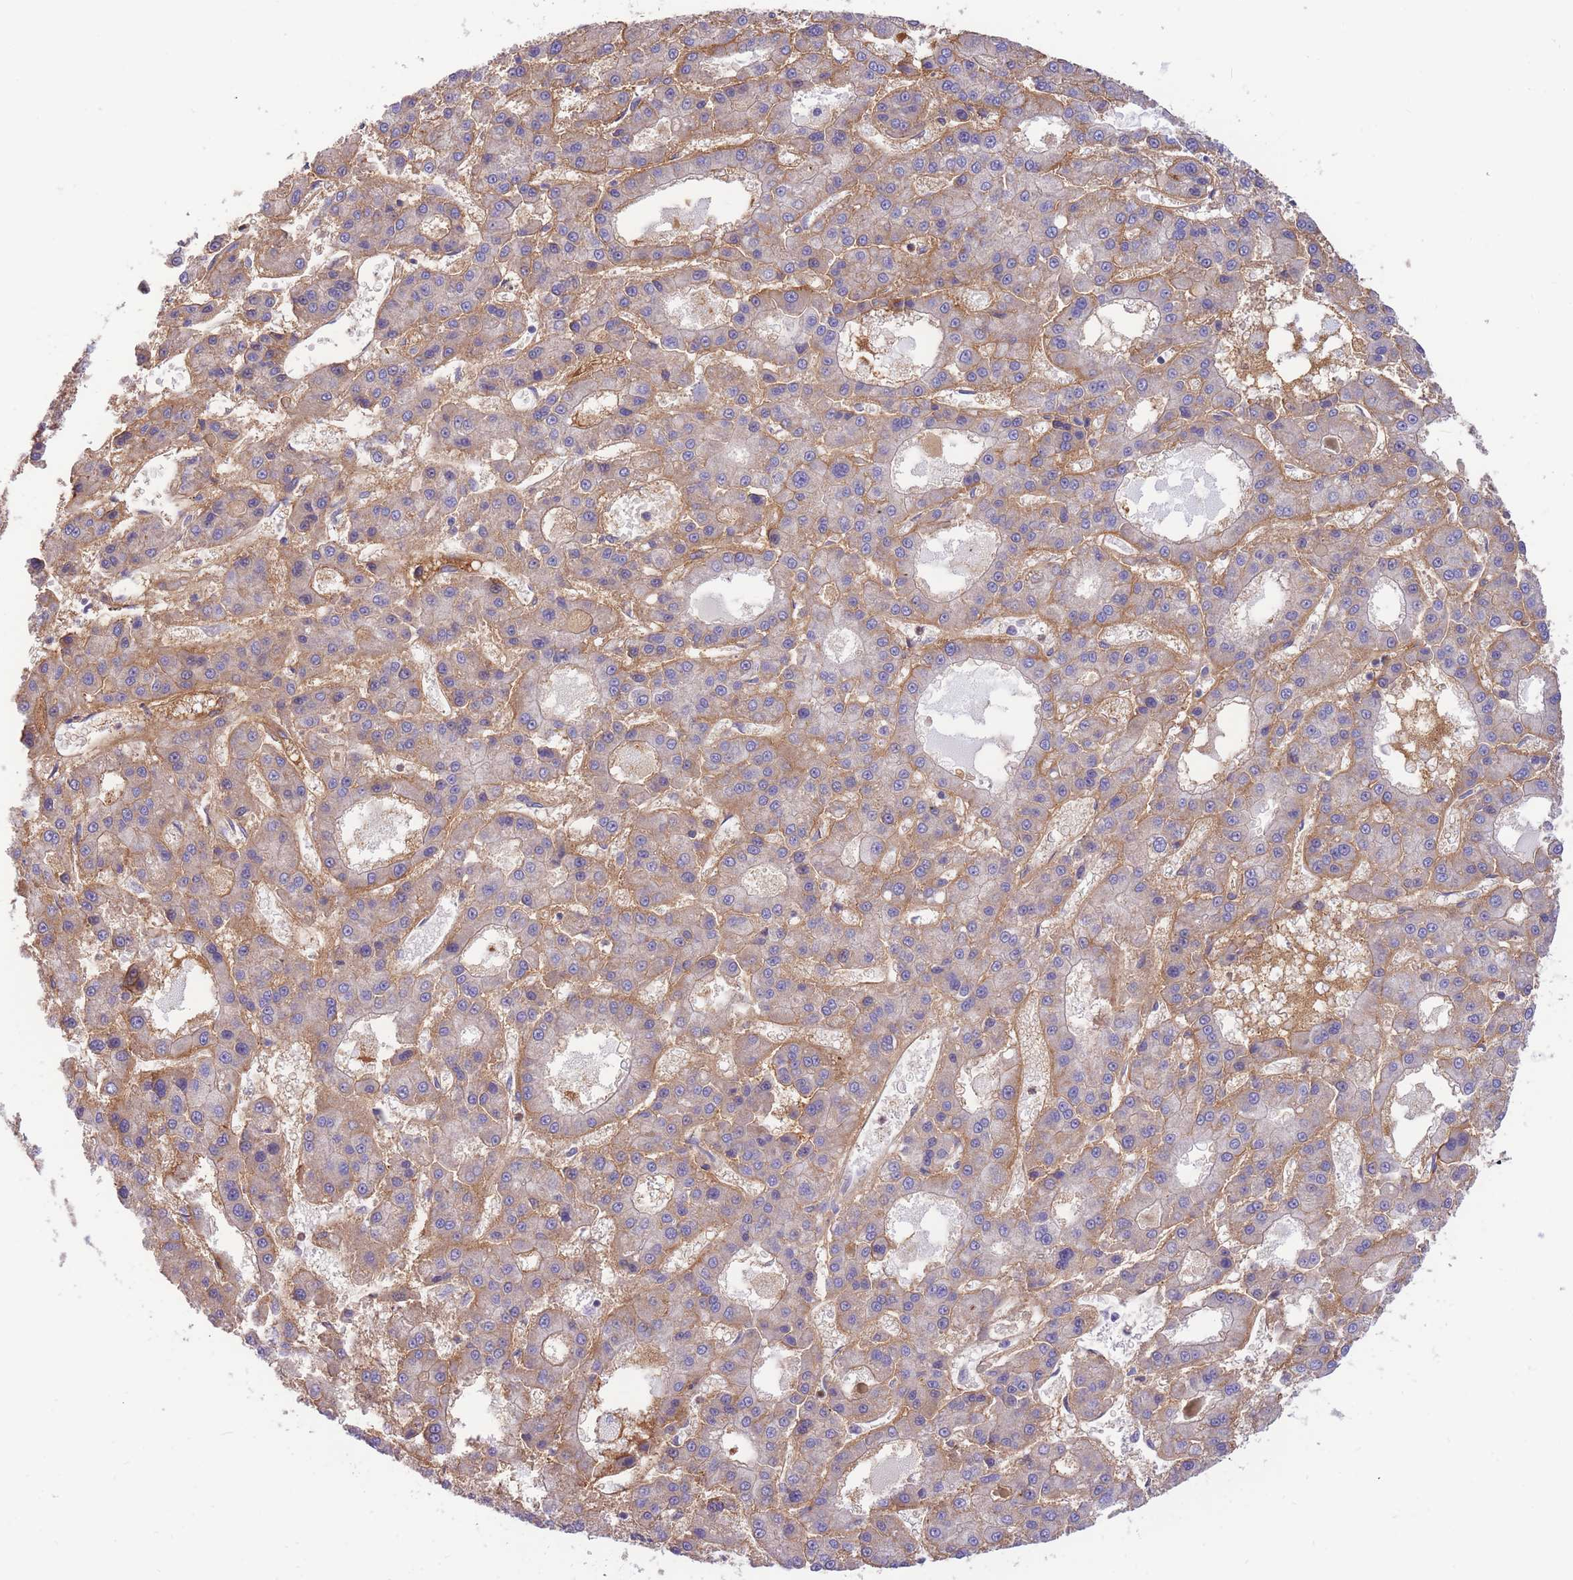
{"staining": {"intensity": "negative", "quantity": "none", "location": "none"}, "tissue": "liver cancer", "cell_type": "Tumor cells", "image_type": "cancer", "snomed": [{"axis": "morphology", "description": "Carcinoma, Hepatocellular, NOS"}, {"axis": "topography", "description": "Liver"}], "caption": "The image shows no significant positivity in tumor cells of hepatocellular carcinoma (liver).", "gene": "SULT1A1", "patient": {"sex": "male", "age": 70}}